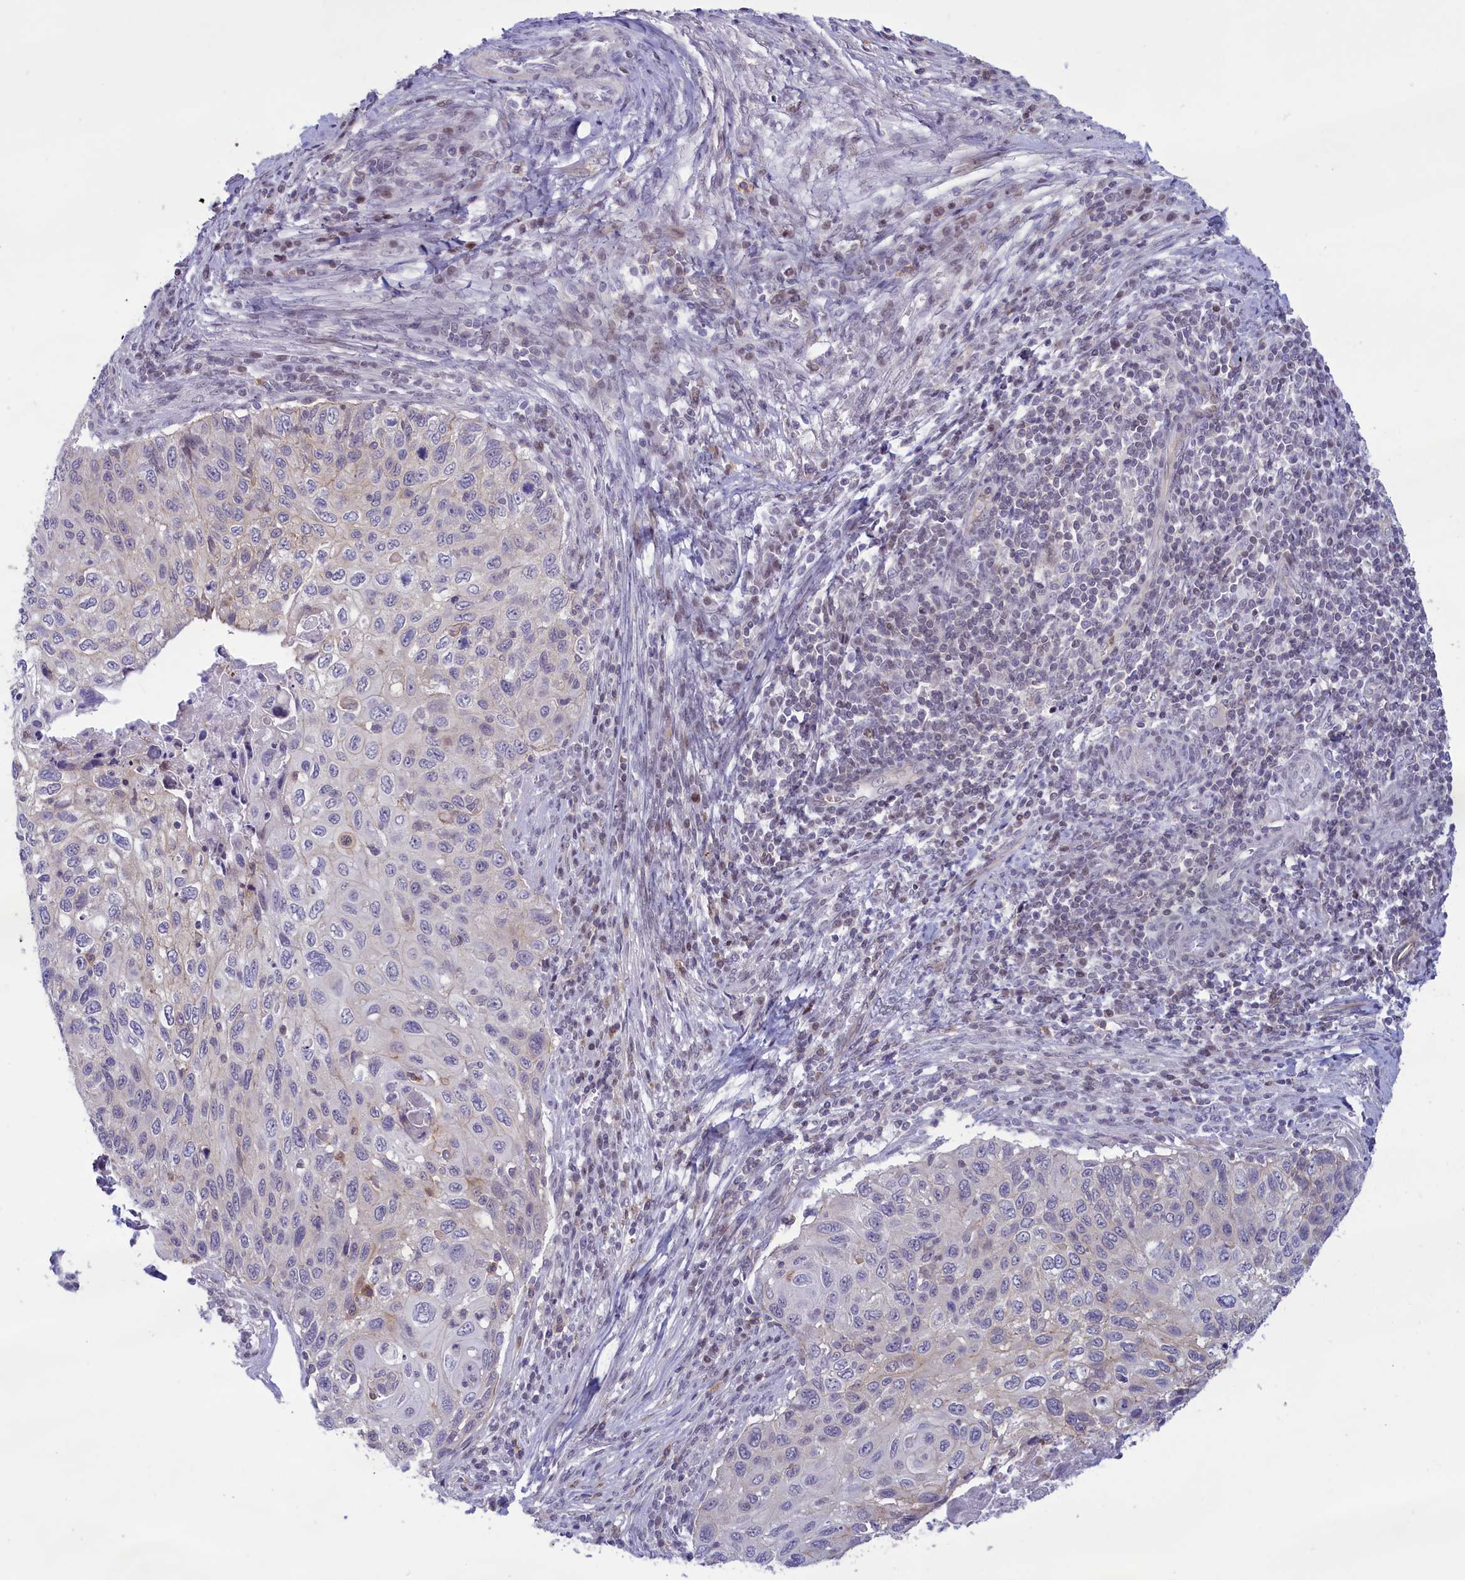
{"staining": {"intensity": "weak", "quantity": "25%-75%", "location": "cytoplasmic/membranous"}, "tissue": "cervical cancer", "cell_type": "Tumor cells", "image_type": "cancer", "snomed": [{"axis": "morphology", "description": "Squamous cell carcinoma, NOS"}, {"axis": "topography", "description": "Cervix"}], "caption": "A brown stain highlights weak cytoplasmic/membranous staining of a protein in cervical cancer tumor cells.", "gene": "CORO2A", "patient": {"sex": "female", "age": 70}}